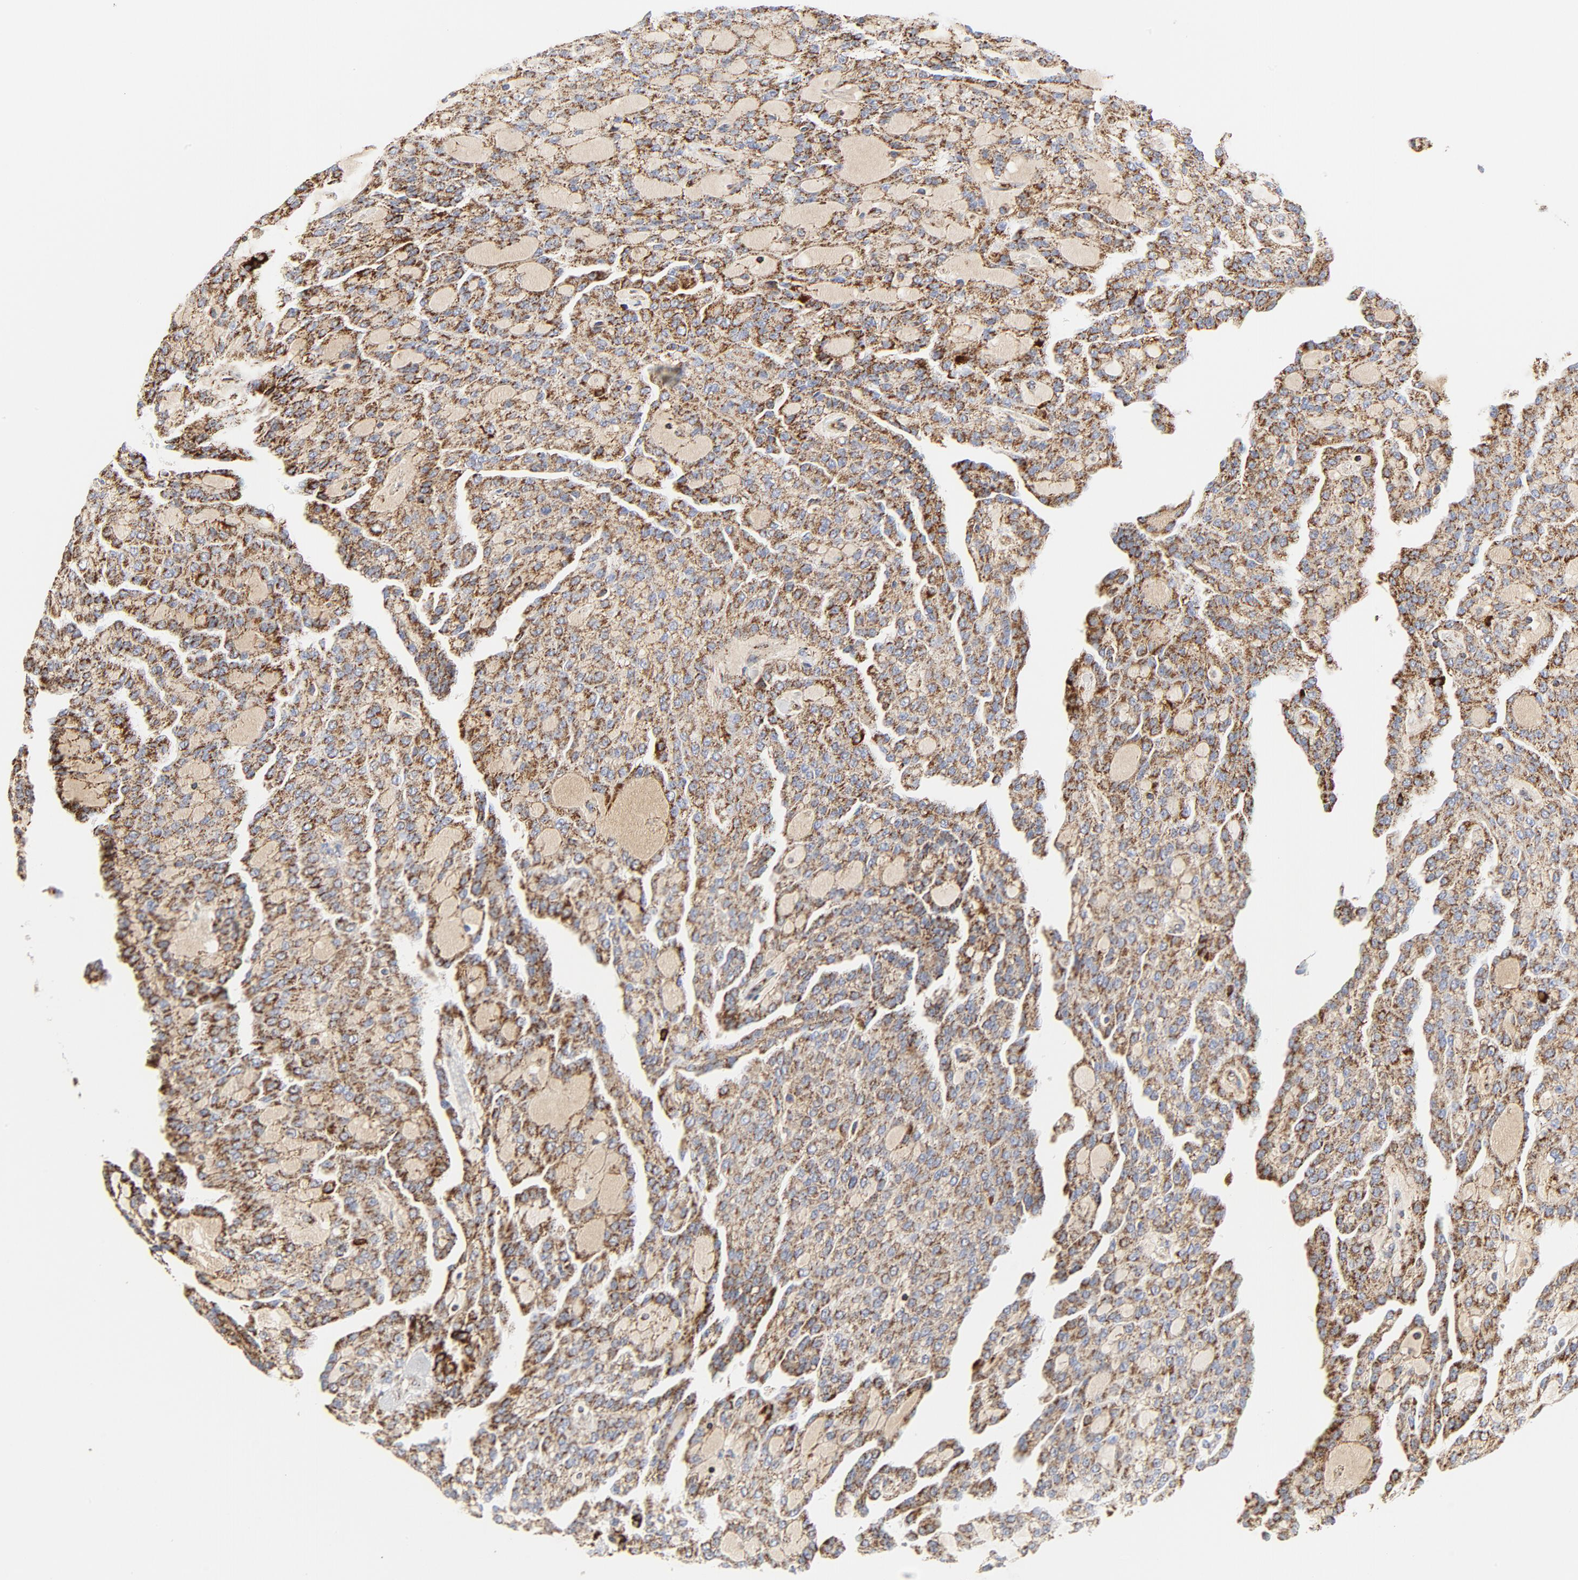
{"staining": {"intensity": "strong", "quantity": ">75%", "location": "cytoplasmic/membranous"}, "tissue": "renal cancer", "cell_type": "Tumor cells", "image_type": "cancer", "snomed": [{"axis": "morphology", "description": "Adenocarcinoma, NOS"}, {"axis": "topography", "description": "Kidney"}], "caption": "Renal cancer stained with immunohistochemistry (IHC) reveals strong cytoplasmic/membranous expression in approximately >75% of tumor cells. (IHC, brightfield microscopy, high magnification).", "gene": "PCNX4", "patient": {"sex": "male", "age": 63}}